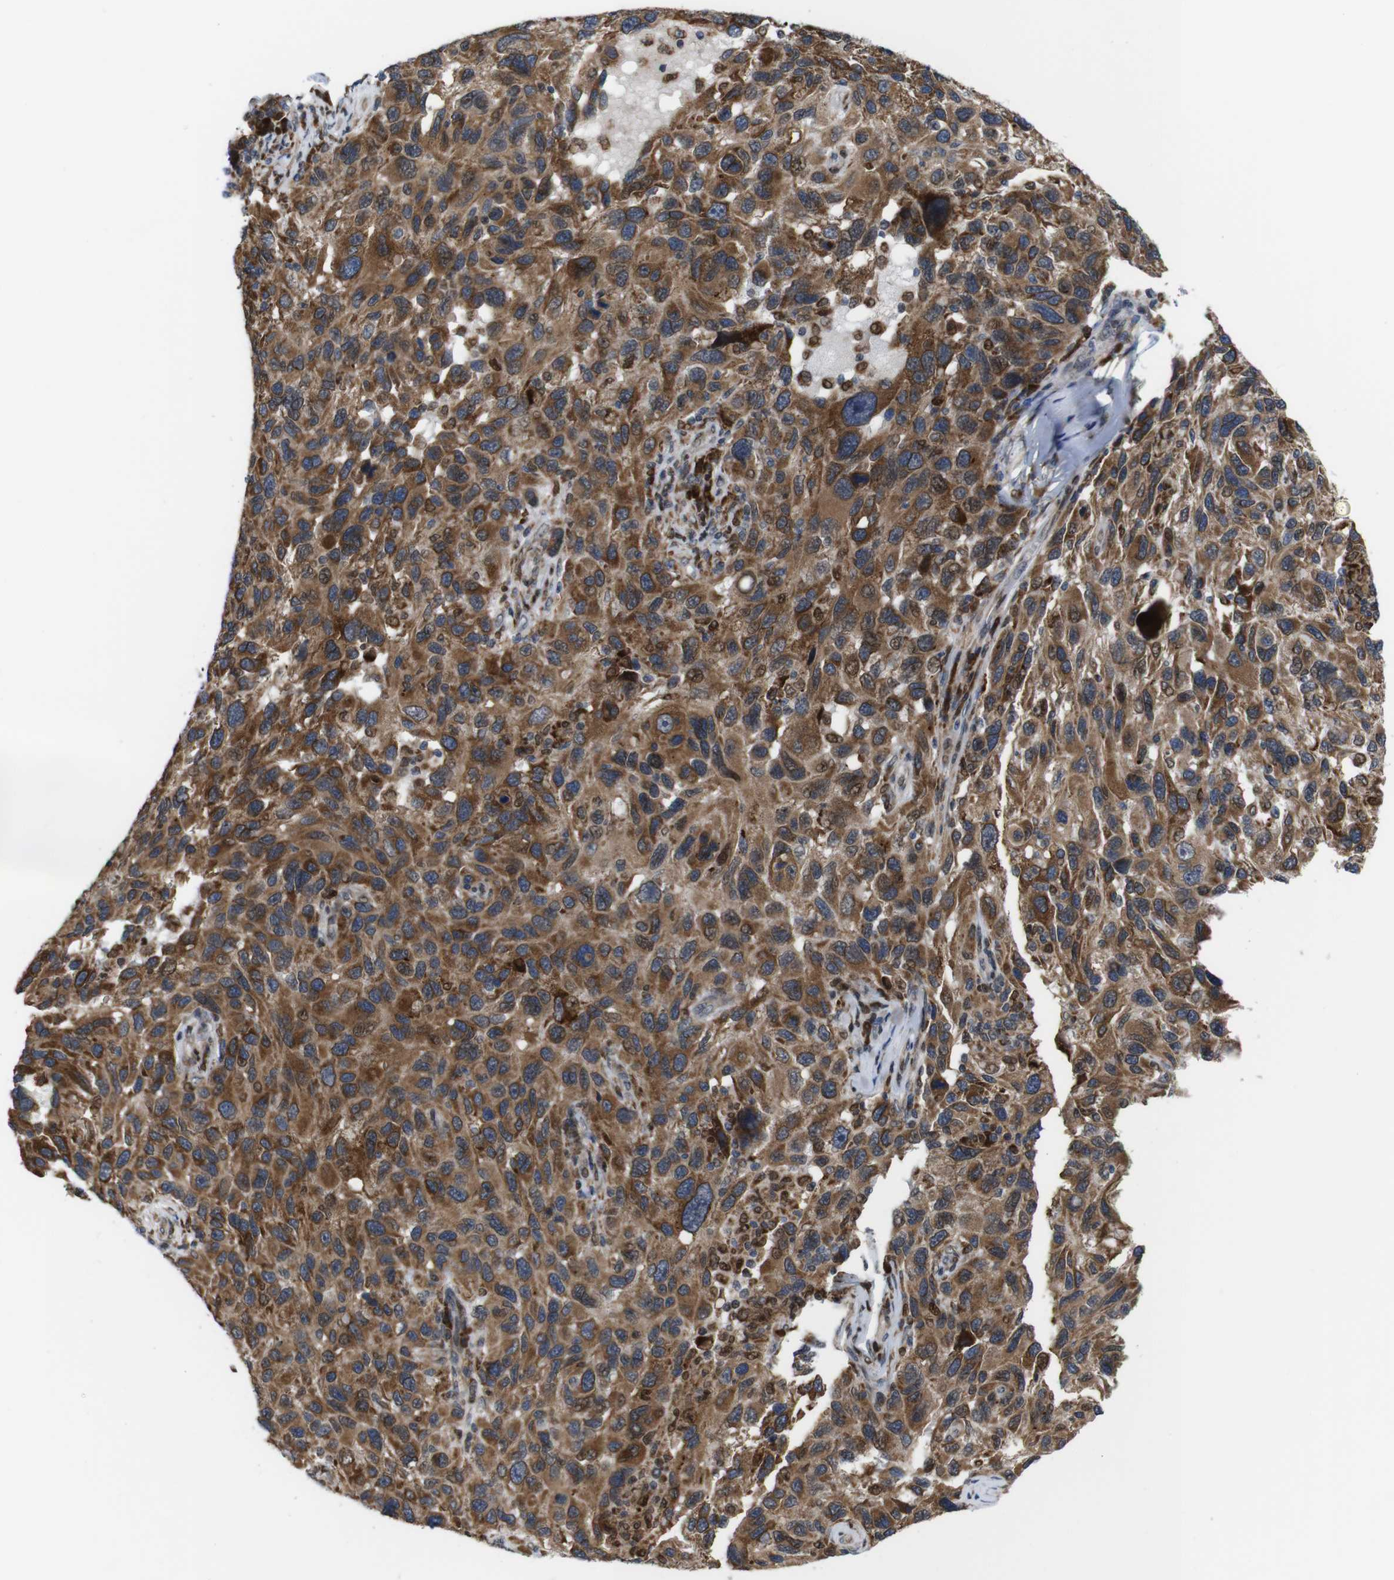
{"staining": {"intensity": "moderate", "quantity": ">75%", "location": "cytoplasmic/membranous"}, "tissue": "melanoma", "cell_type": "Tumor cells", "image_type": "cancer", "snomed": [{"axis": "morphology", "description": "Malignant melanoma, NOS"}, {"axis": "topography", "description": "Skin"}], "caption": "Melanoma tissue exhibits moderate cytoplasmic/membranous staining in about >75% of tumor cells, visualized by immunohistochemistry. The protein is shown in brown color, while the nuclei are stained blue.", "gene": "PTPN1", "patient": {"sex": "male", "age": 53}}